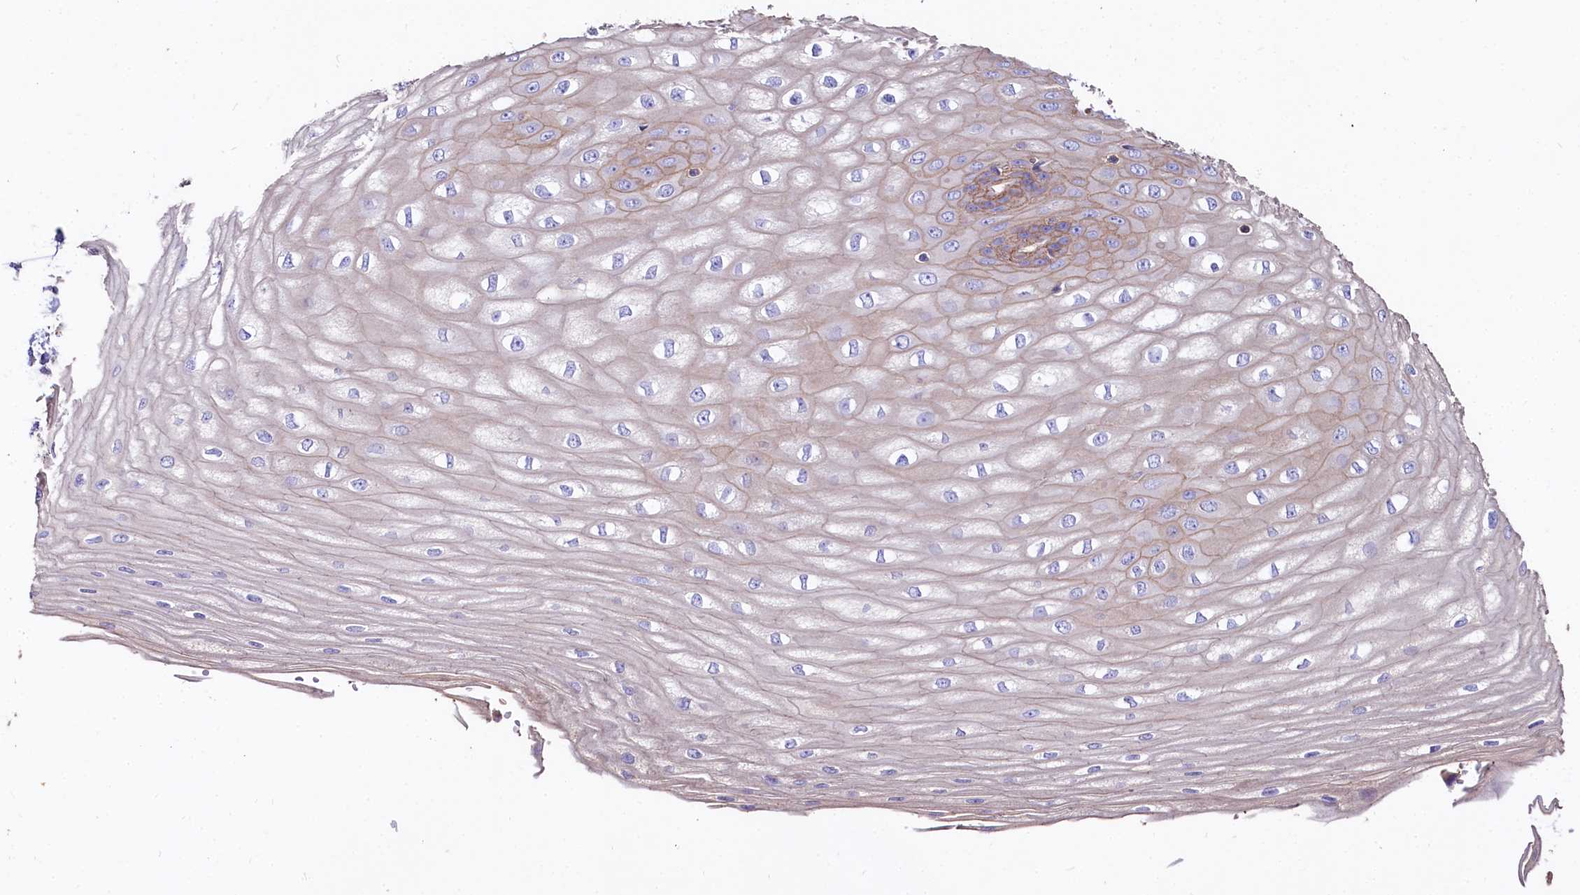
{"staining": {"intensity": "weak", "quantity": "25%-75%", "location": "cytoplasmic/membranous"}, "tissue": "esophagus", "cell_type": "Squamous epithelial cells", "image_type": "normal", "snomed": [{"axis": "morphology", "description": "Normal tissue, NOS"}, {"axis": "topography", "description": "Esophagus"}], "caption": "The immunohistochemical stain shows weak cytoplasmic/membranous positivity in squamous epithelial cells of unremarkable esophagus. Ihc stains the protein of interest in brown and the nuclei are stained blue.", "gene": "FCHSD2", "patient": {"sex": "male", "age": 60}}